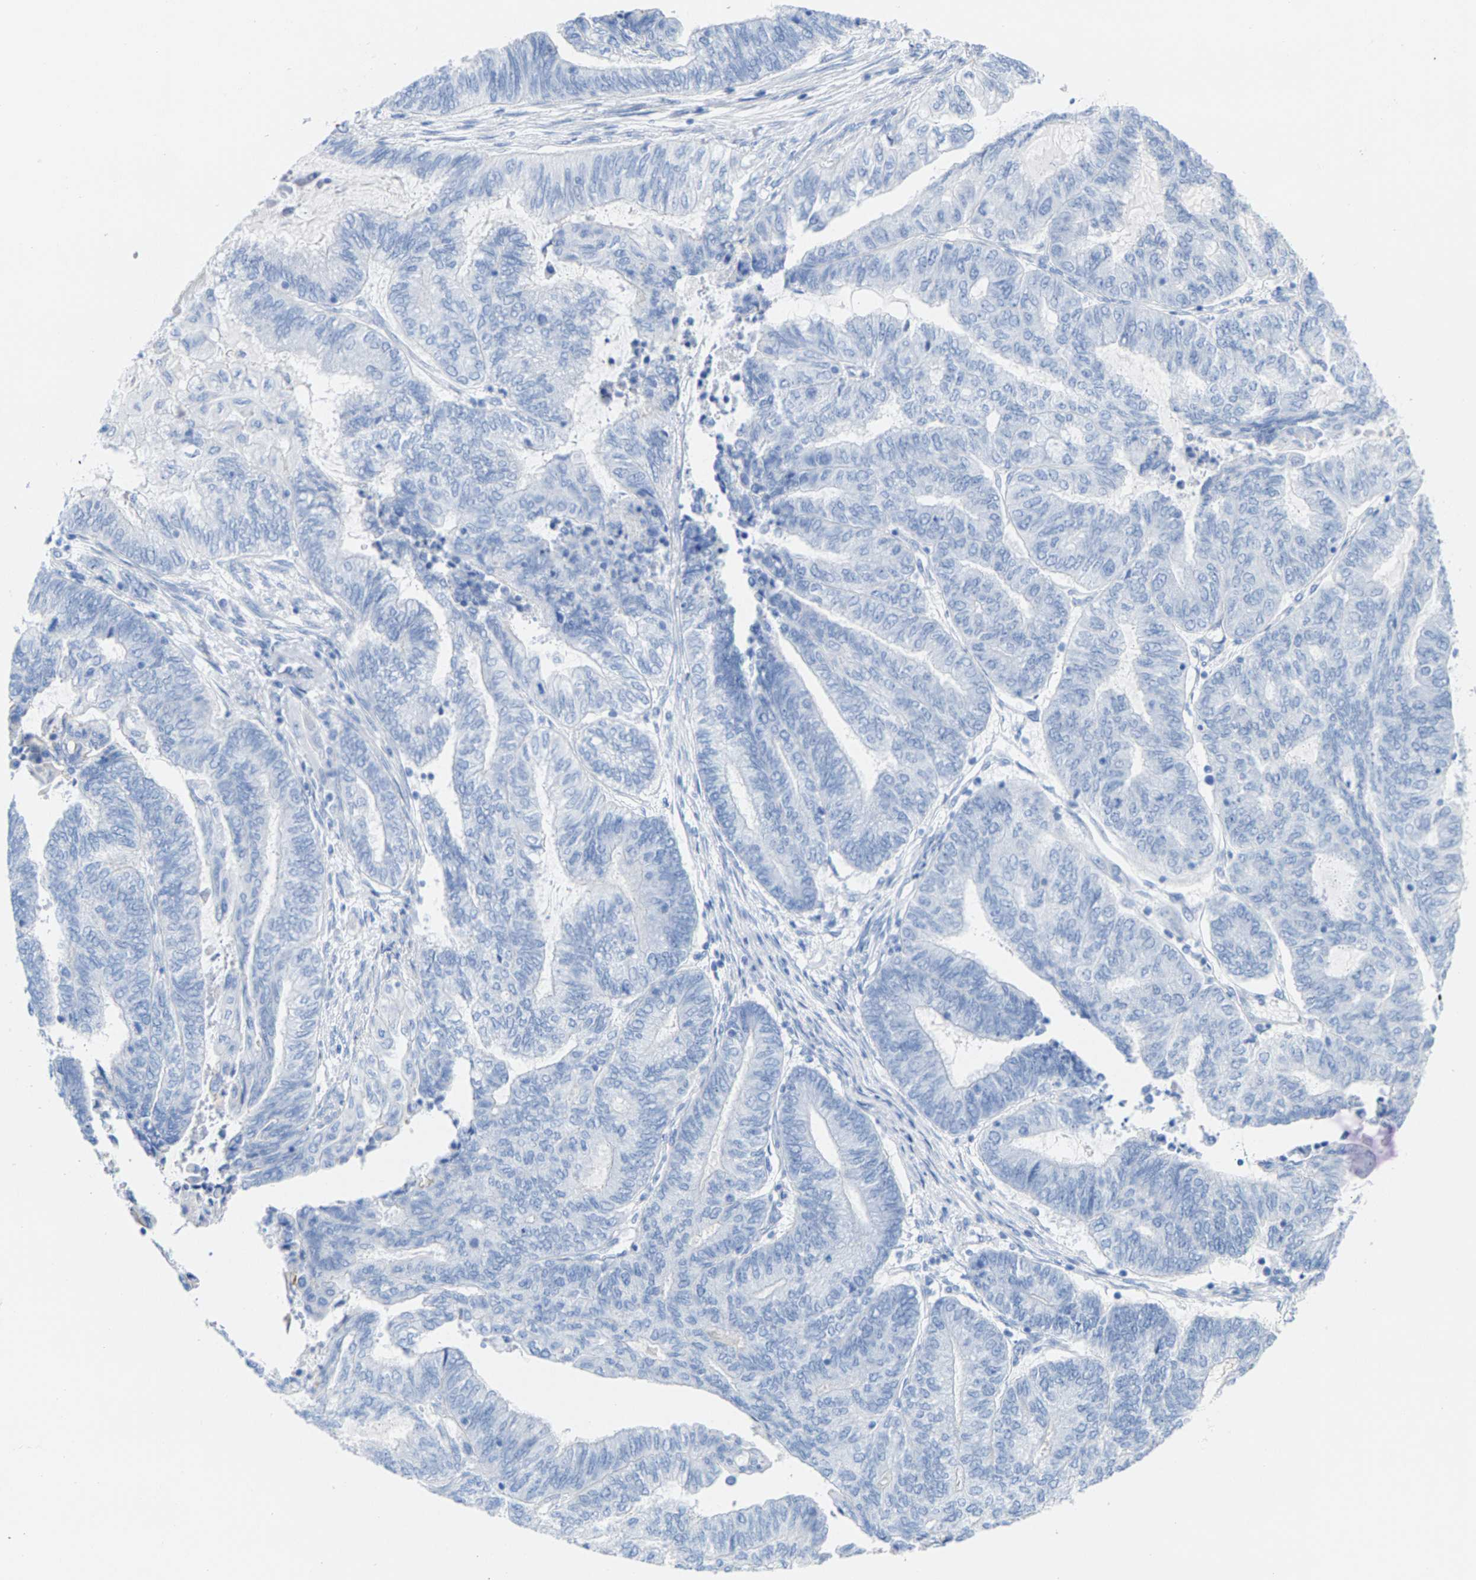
{"staining": {"intensity": "negative", "quantity": "none", "location": "none"}, "tissue": "endometrial cancer", "cell_type": "Tumor cells", "image_type": "cancer", "snomed": [{"axis": "morphology", "description": "Adenocarcinoma, NOS"}, {"axis": "topography", "description": "Uterus"}, {"axis": "topography", "description": "Endometrium"}], "caption": "Tumor cells are negative for brown protein staining in endometrial adenocarcinoma.", "gene": "CPA1", "patient": {"sex": "female", "age": 70}}